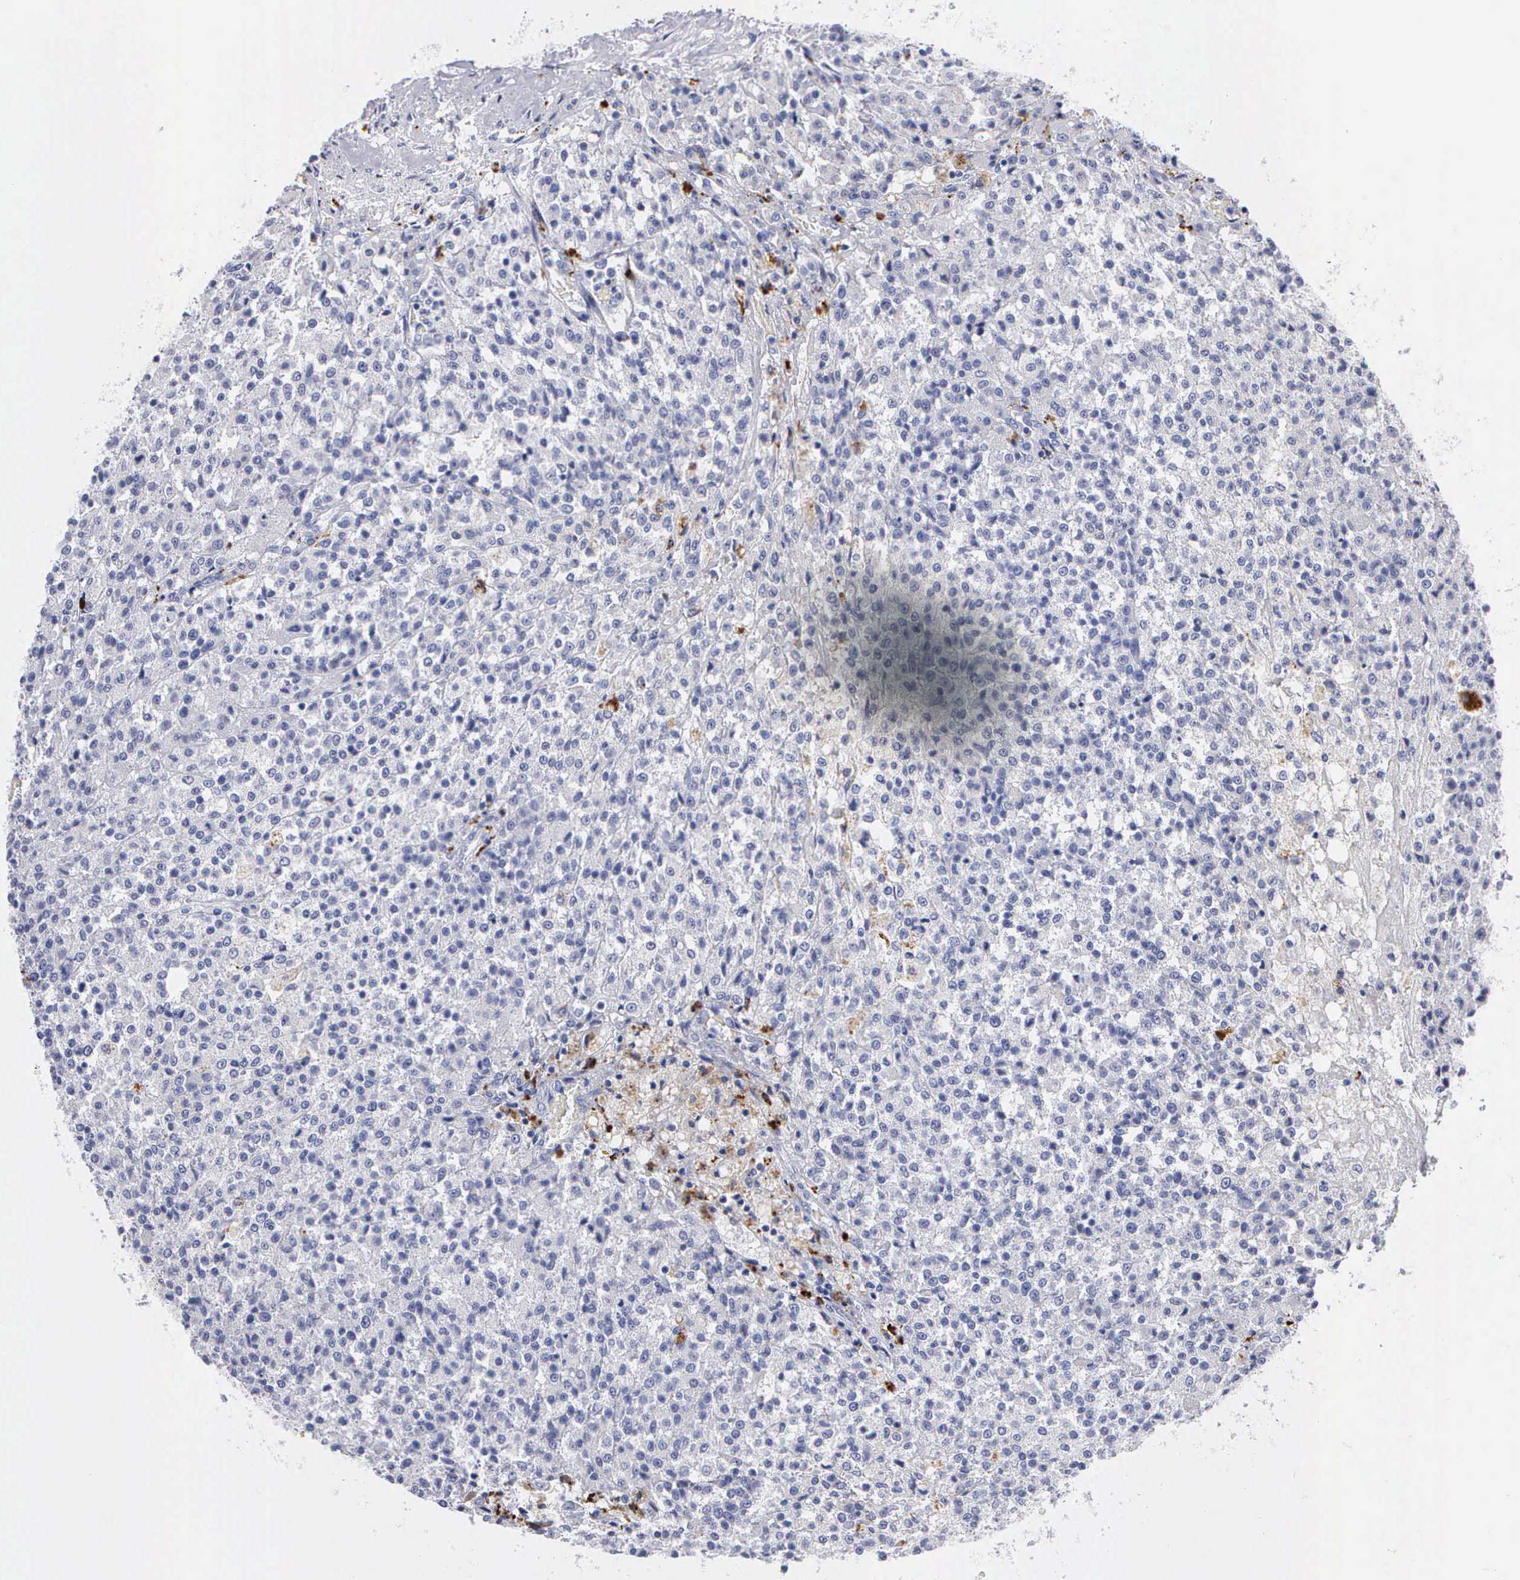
{"staining": {"intensity": "negative", "quantity": "none", "location": "none"}, "tissue": "testis cancer", "cell_type": "Tumor cells", "image_type": "cancer", "snomed": [{"axis": "morphology", "description": "Seminoma, NOS"}, {"axis": "topography", "description": "Testis"}], "caption": "An IHC image of testis cancer (seminoma) is shown. There is no staining in tumor cells of testis cancer (seminoma).", "gene": "CTSL", "patient": {"sex": "male", "age": 59}}